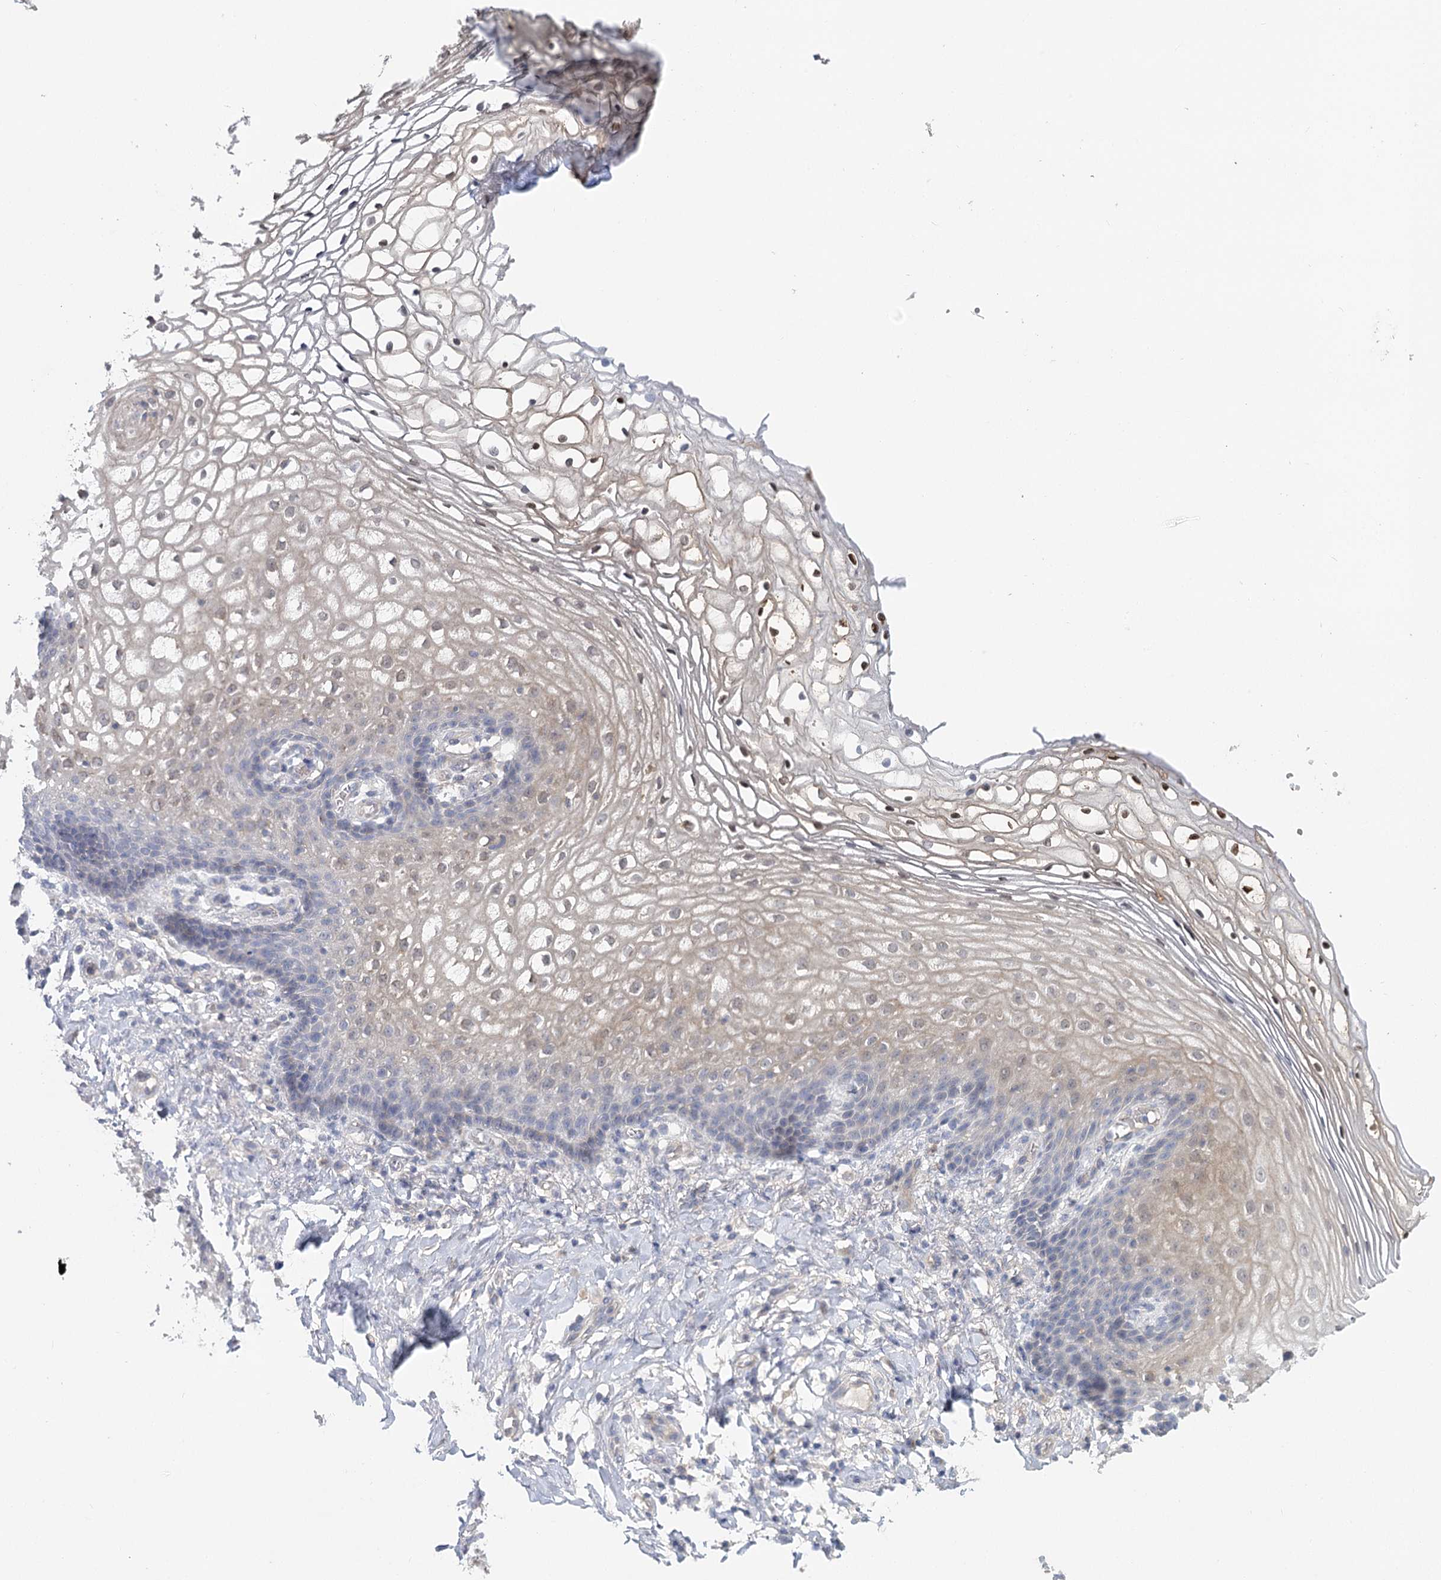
{"staining": {"intensity": "weak", "quantity": "<25%", "location": "cytoplasmic/membranous"}, "tissue": "vagina", "cell_type": "Squamous epithelial cells", "image_type": "normal", "snomed": [{"axis": "morphology", "description": "Normal tissue, NOS"}, {"axis": "topography", "description": "Vagina"}], "caption": "Protein analysis of normal vagina reveals no significant expression in squamous epithelial cells. The staining was performed using DAB (3,3'-diaminobenzidine) to visualize the protein expression in brown, while the nuclei were stained in blue with hematoxylin (Magnification: 20x).", "gene": "EPB41L5", "patient": {"sex": "female", "age": 60}}